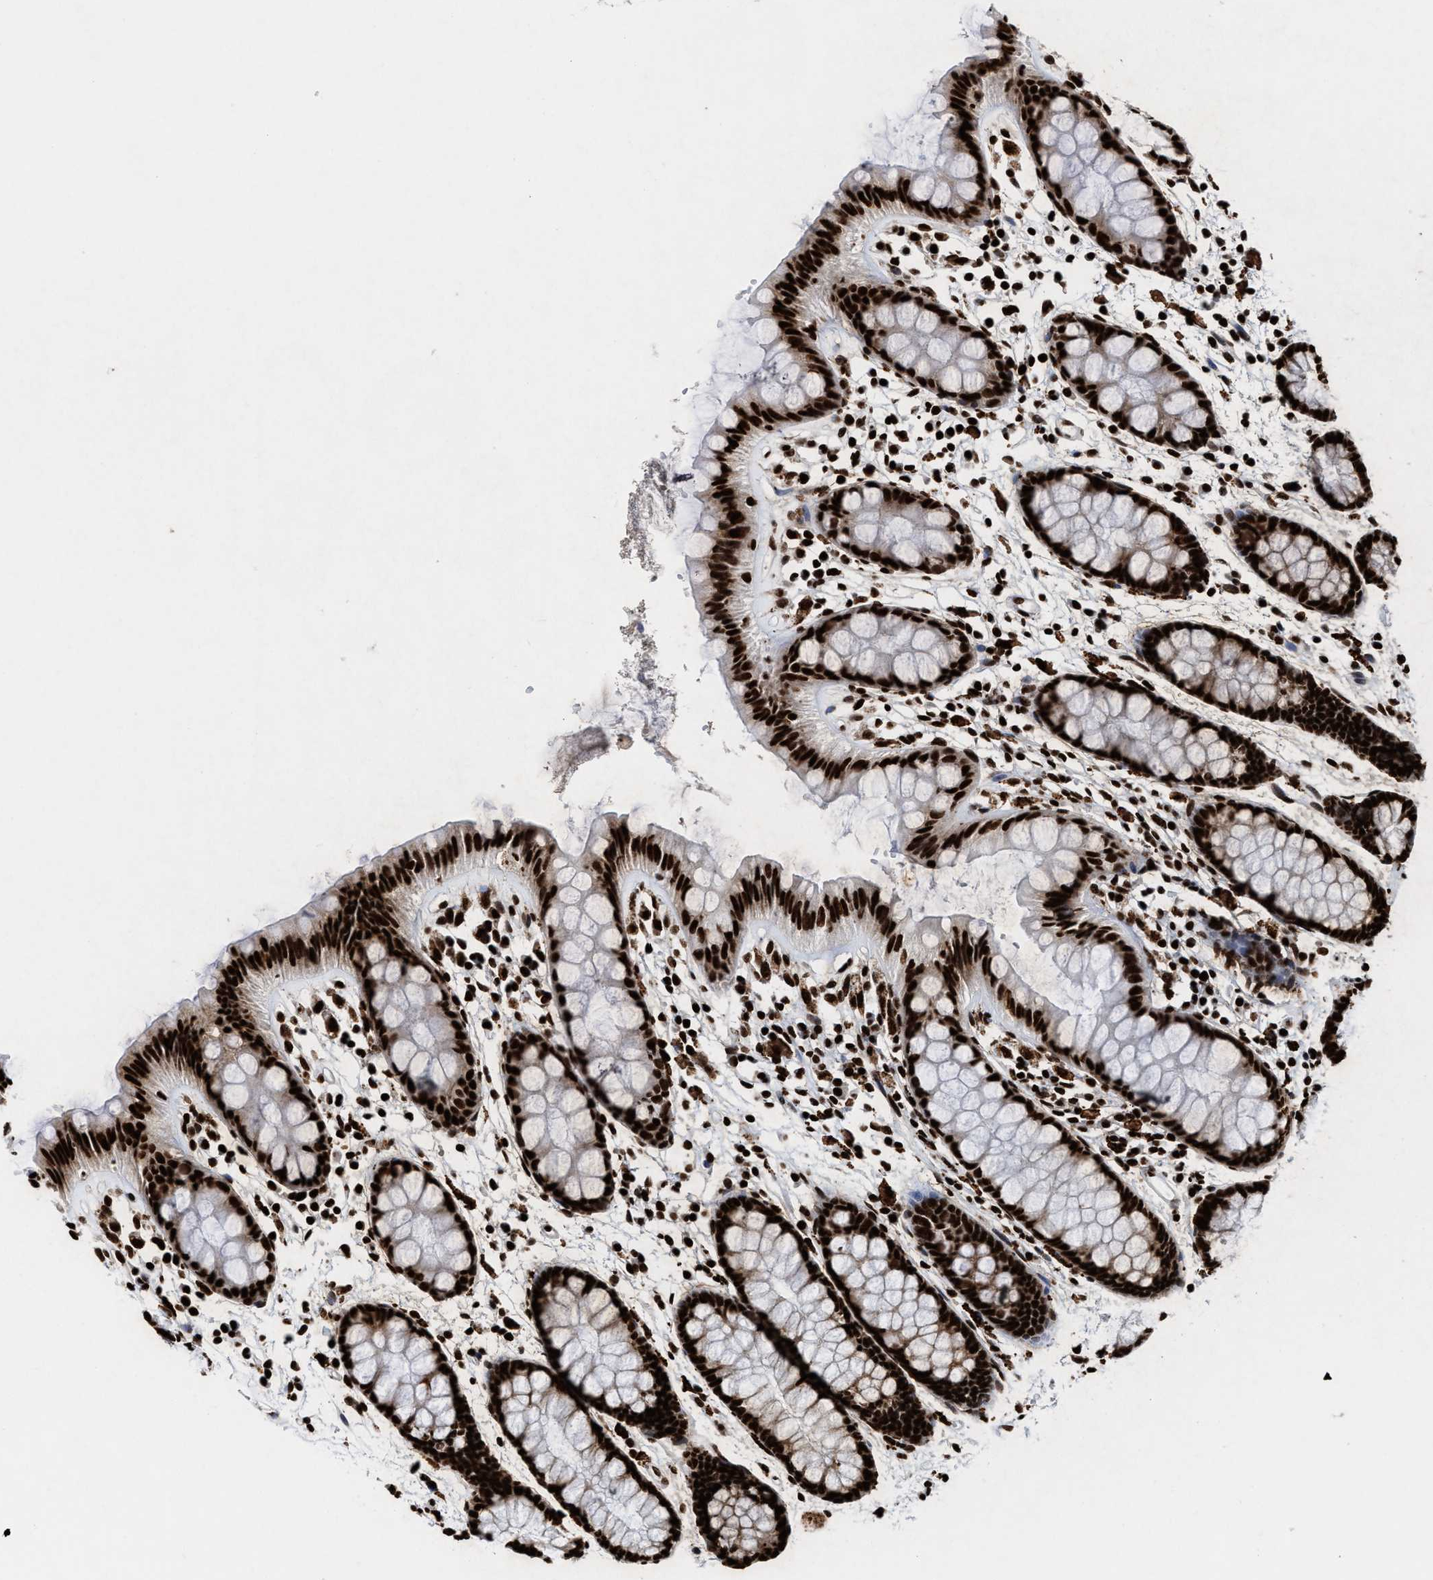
{"staining": {"intensity": "strong", "quantity": ">75%", "location": "cytoplasmic/membranous,nuclear"}, "tissue": "rectum", "cell_type": "Glandular cells", "image_type": "normal", "snomed": [{"axis": "morphology", "description": "Normal tissue, NOS"}, {"axis": "topography", "description": "Rectum"}], "caption": "A histopathology image of rectum stained for a protein displays strong cytoplasmic/membranous,nuclear brown staining in glandular cells.", "gene": "ALYREF", "patient": {"sex": "female", "age": 66}}